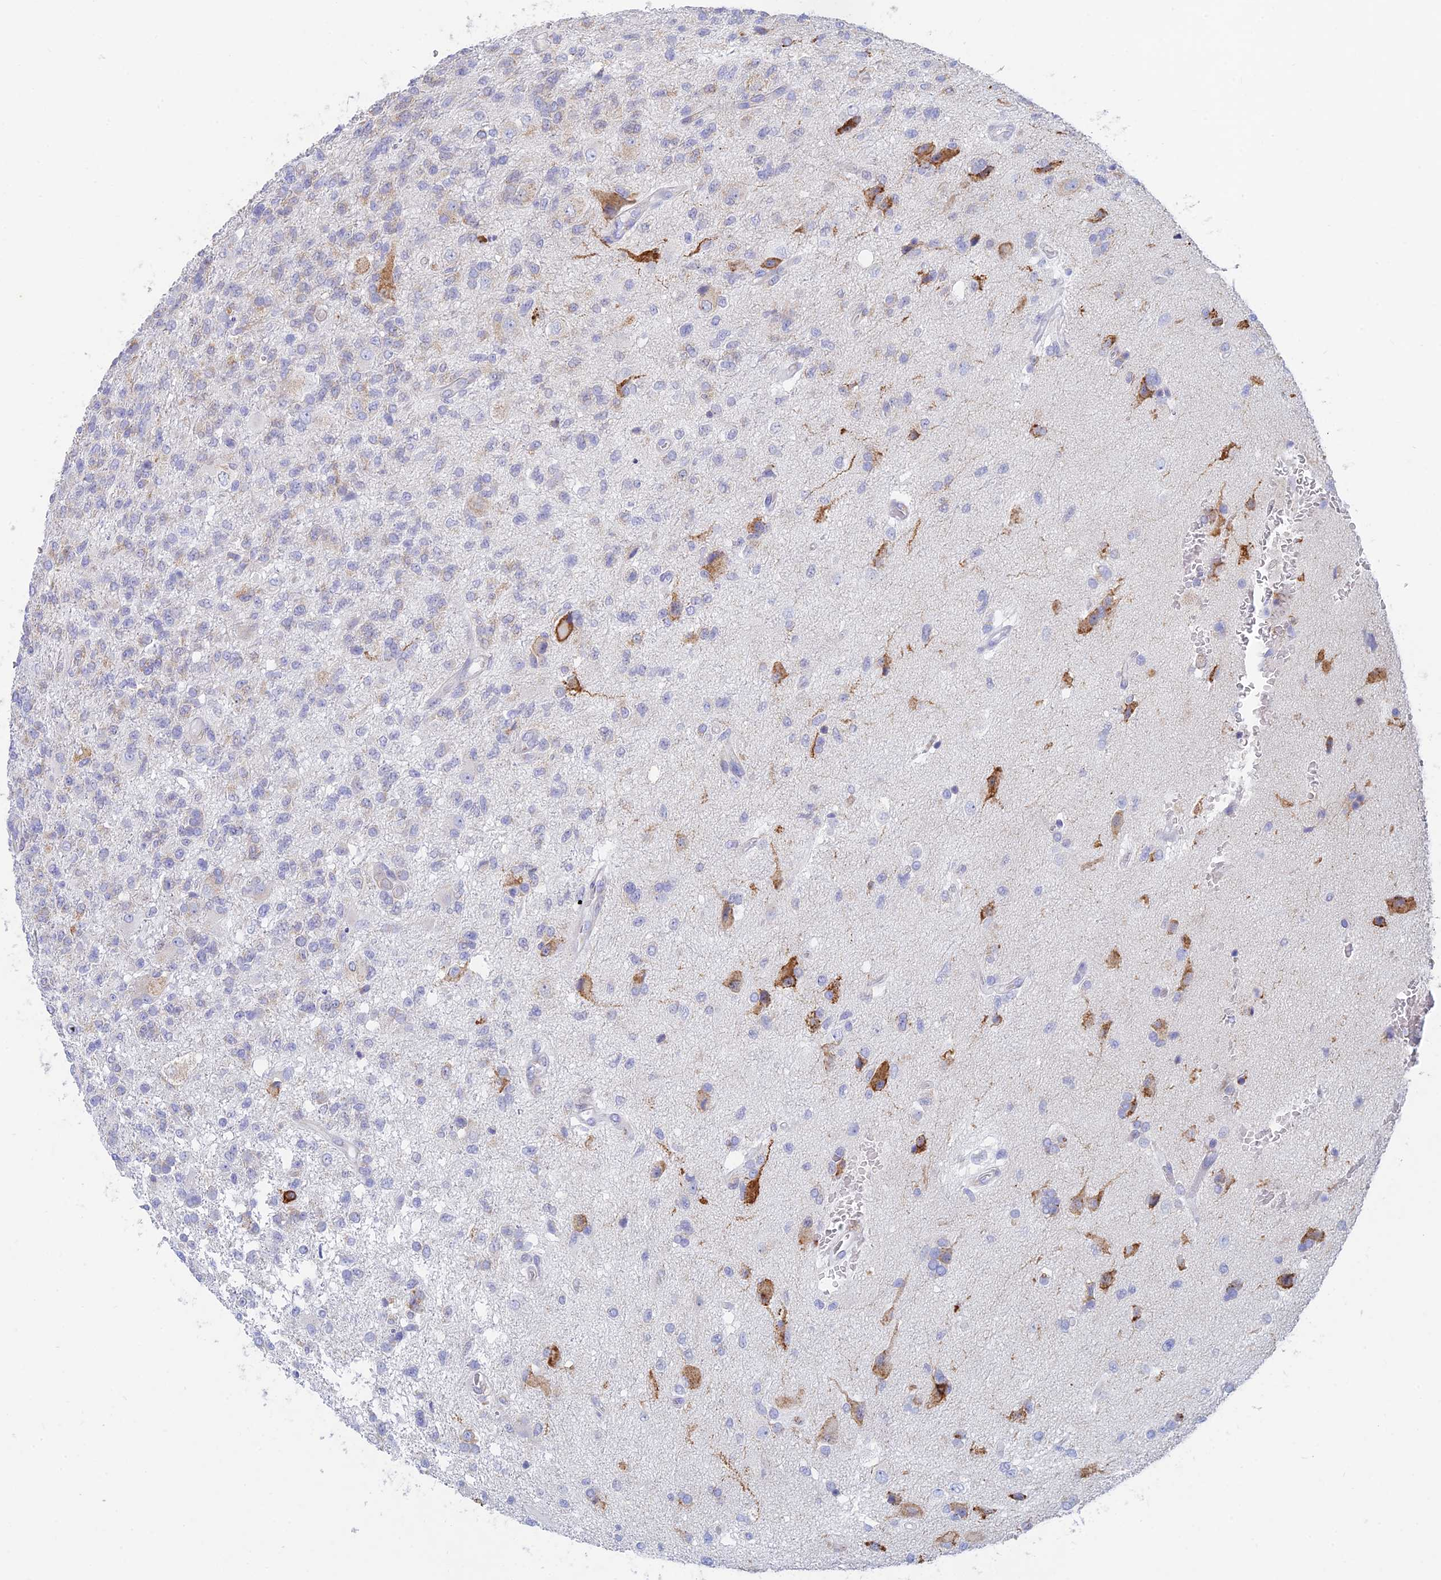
{"staining": {"intensity": "negative", "quantity": "none", "location": "none"}, "tissue": "glioma", "cell_type": "Tumor cells", "image_type": "cancer", "snomed": [{"axis": "morphology", "description": "Glioma, malignant, High grade"}, {"axis": "topography", "description": "Brain"}], "caption": "Photomicrograph shows no protein expression in tumor cells of malignant glioma (high-grade) tissue.", "gene": "WDR35", "patient": {"sex": "male", "age": 56}}